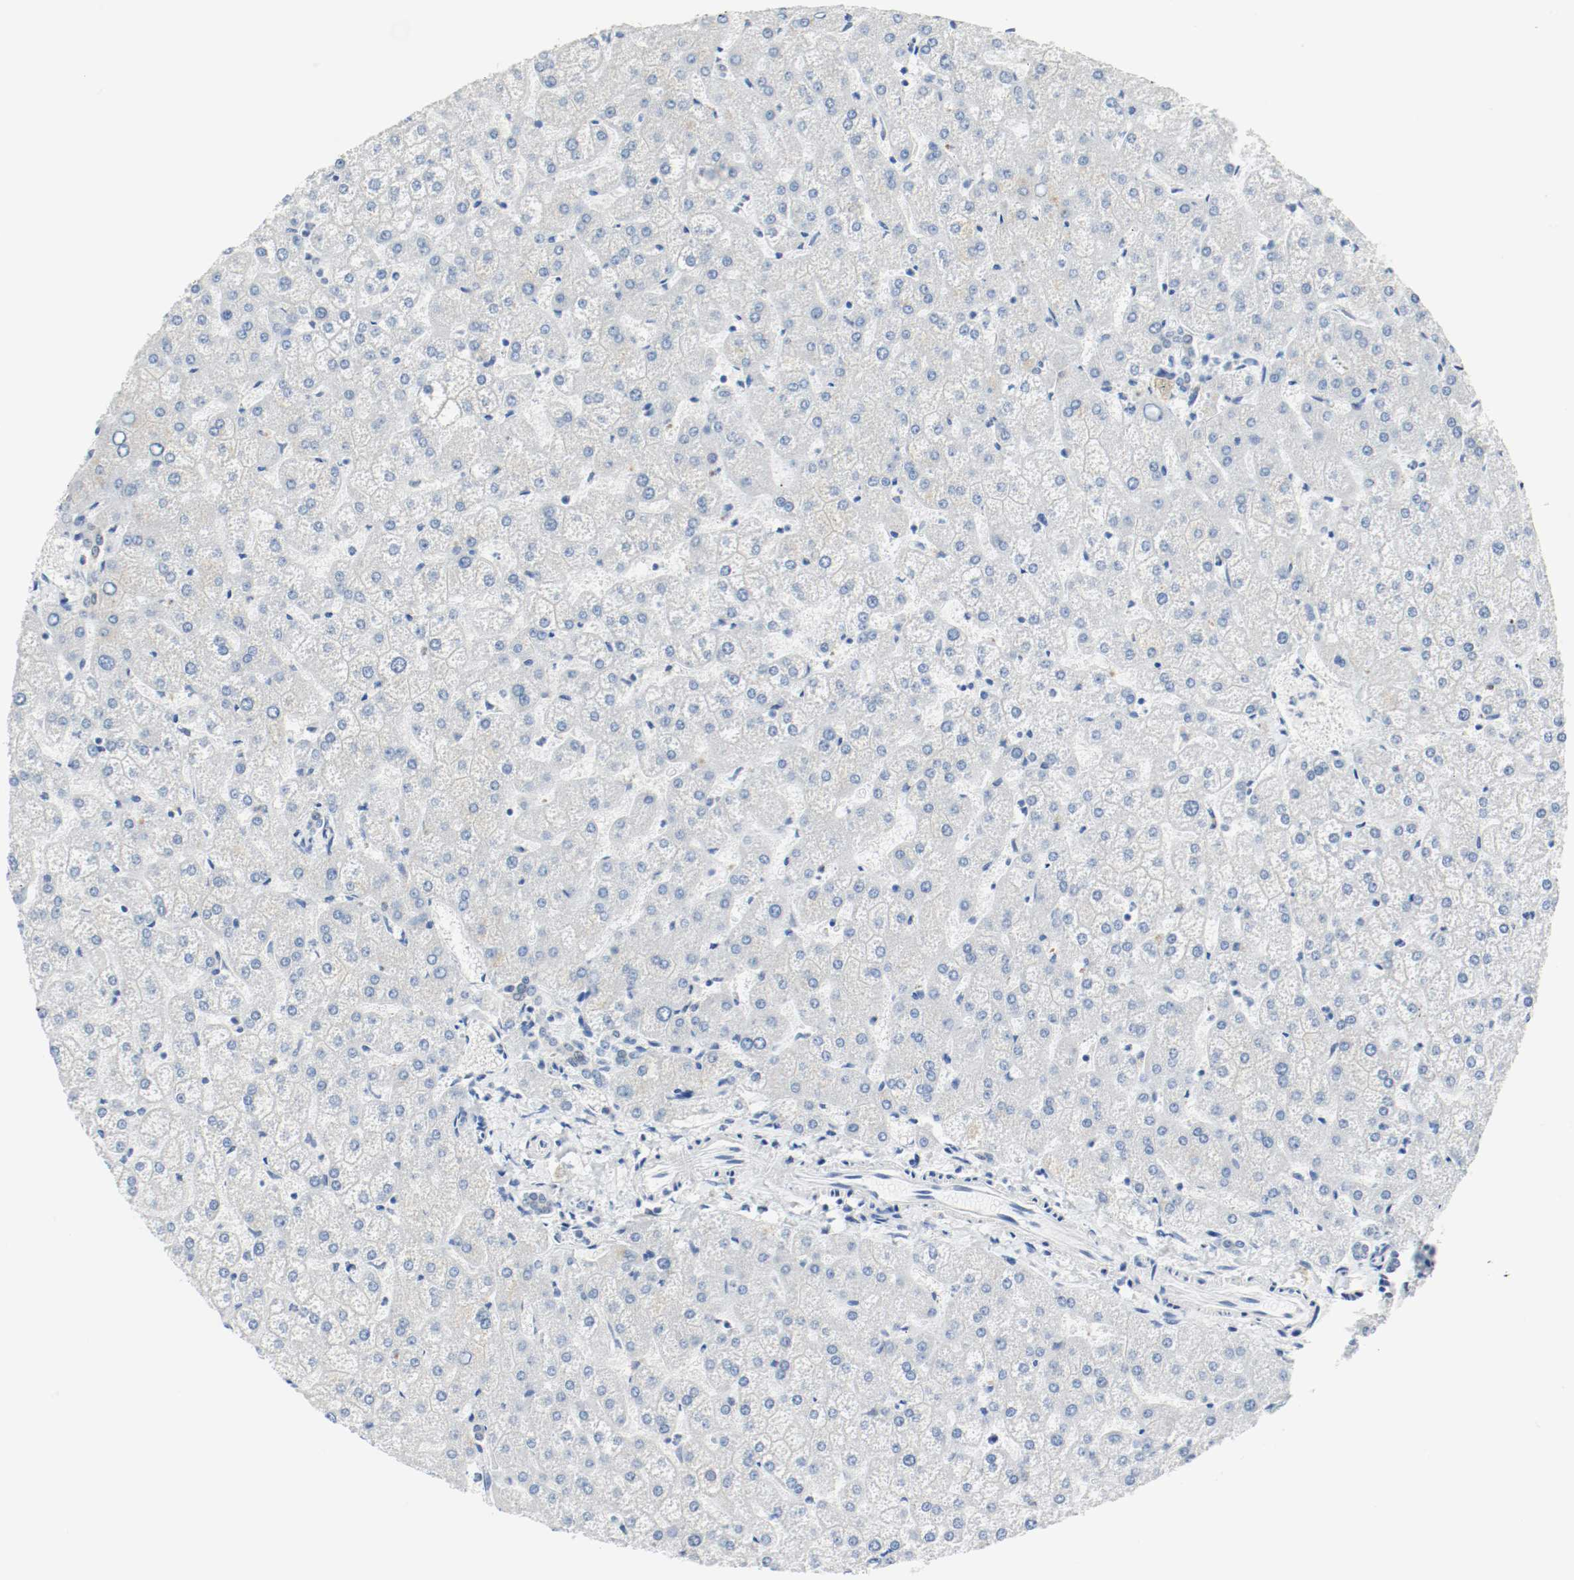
{"staining": {"intensity": "negative", "quantity": "none", "location": "none"}, "tissue": "liver", "cell_type": "Cholangiocytes", "image_type": "normal", "snomed": [{"axis": "morphology", "description": "Normal tissue, NOS"}, {"axis": "topography", "description": "Liver"}], "caption": "Immunohistochemistry micrograph of benign liver: human liver stained with DAB displays no significant protein staining in cholangiocytes. The staining is performed using DAB brown chromogen with nuclei counter-stained in using hematoxylin.", "gene": "PPME1", "patient": {"sex": "female", "age": 32}}